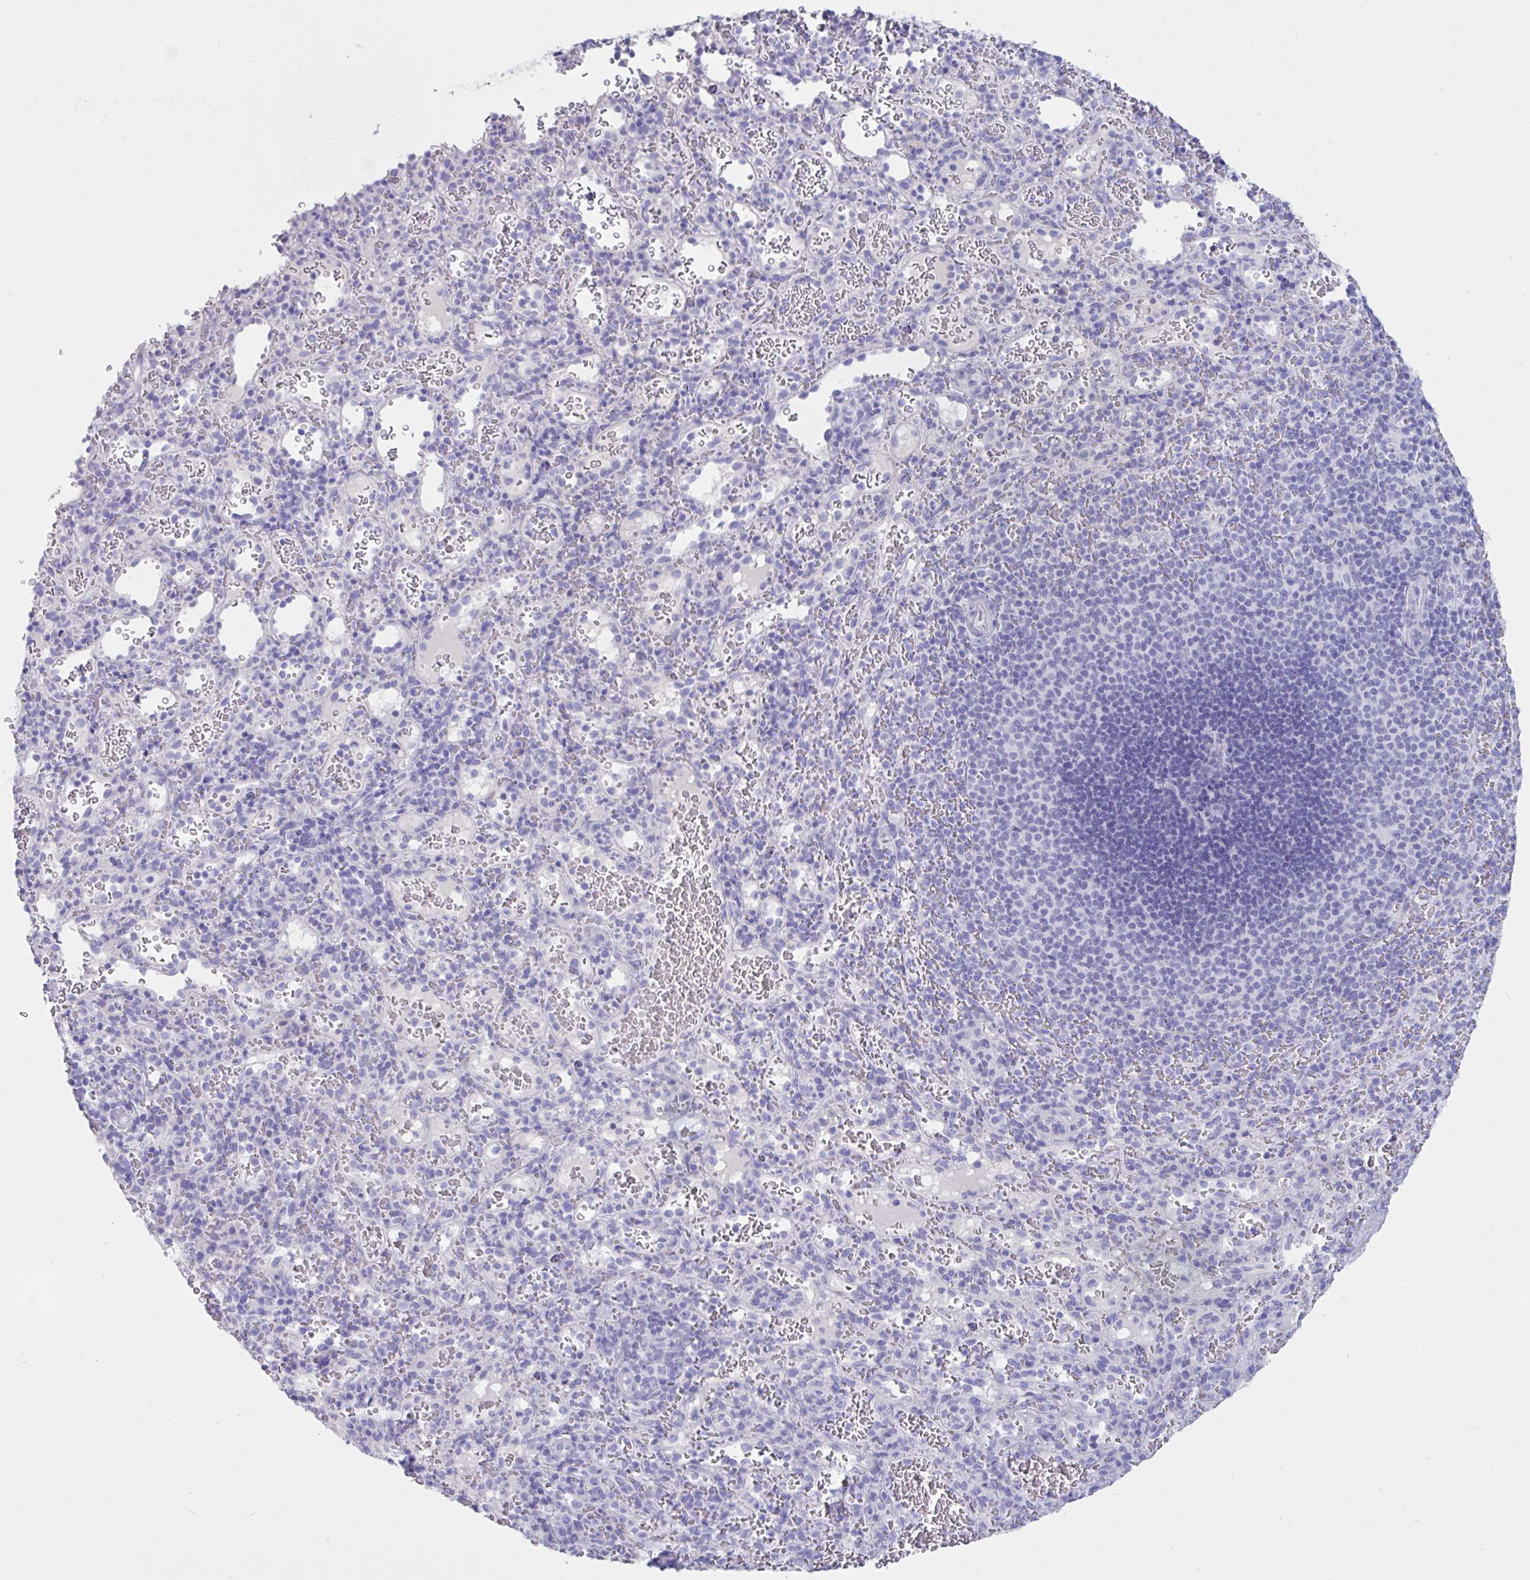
{"staining": {"intensity": "negative", "quantity": "none", "location": "none"}, "tissue": "spleen", "cell_type": "Cells in red pulp", "image_type": "normal", "snomed": [{"axis": "morphology", "description": "Normal tissue, NOS"}, {"axis": "topography", "description": "Spleen"}], "caption": "A high-resolution photomicrograph shows IHC staining of normal spleen, which displays no significant positivity in cells in red pulp.", "gene": "TNNC1", "patient": {"sex": "male", "age": 57}}